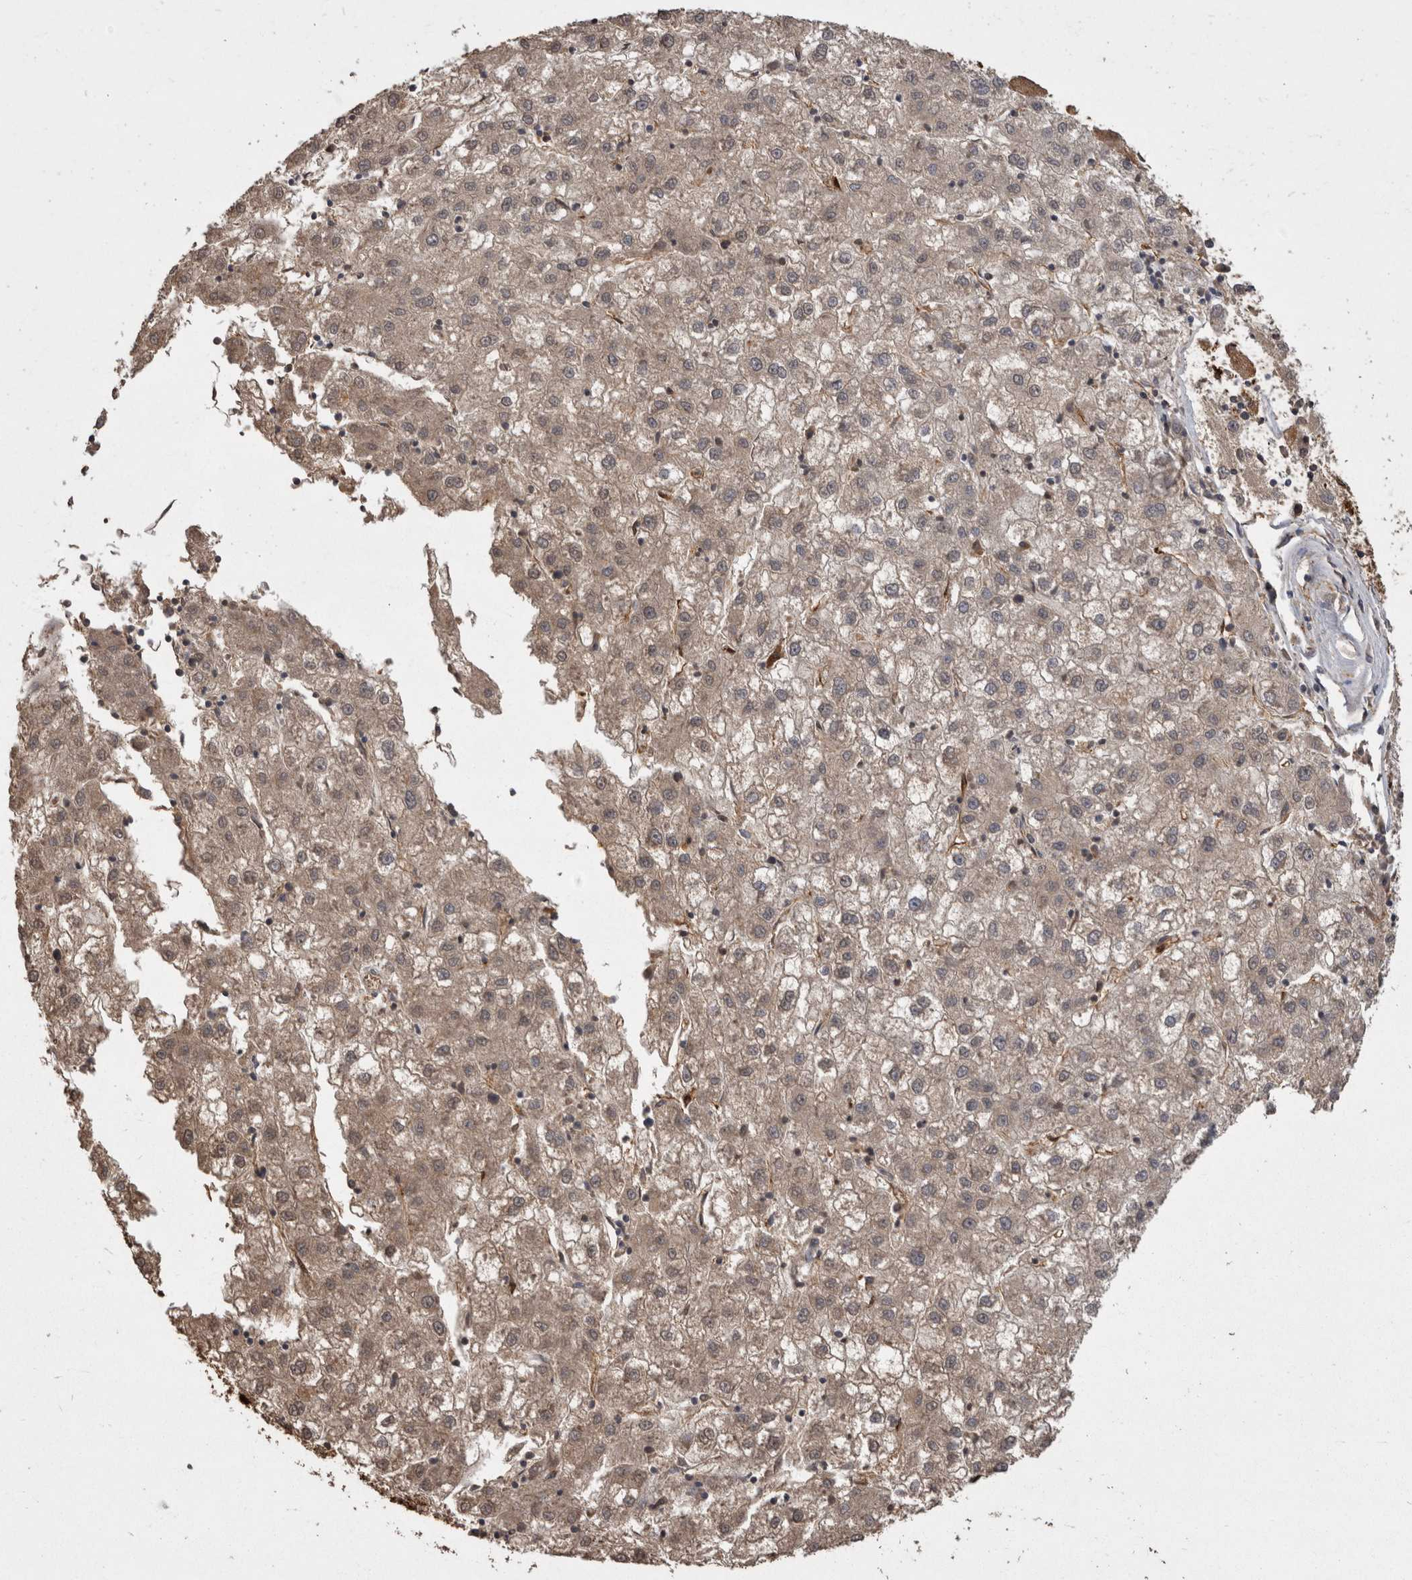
{"staining": {"intensity": "weak", "quantity": "25%-75%", "location": "cytoplasmic/membranous"}, "tissue": "liver cancer", "cell_type": "Tumor cells", "image_type": "cancer", "snomed": [{"axis": "morphology", "description": "Carcinoma, Hepatocellular, NOS"}, {"axis": "topography", "description": "Liver"}], "caption": "Immunohistochemistry (IHC) histopathology image of neoplastic tissue: liver hepatocellular carcinoma stained using immunohistochemistry (IHC) demonstrates low levels of weak protein expression localized specifically in the cytoplasmic/membranous of tumor cells, appearing as a cytoplasmic/membranous brown color.", "gene": "LXN", "patient": {"sex": "male", "age": 72}}